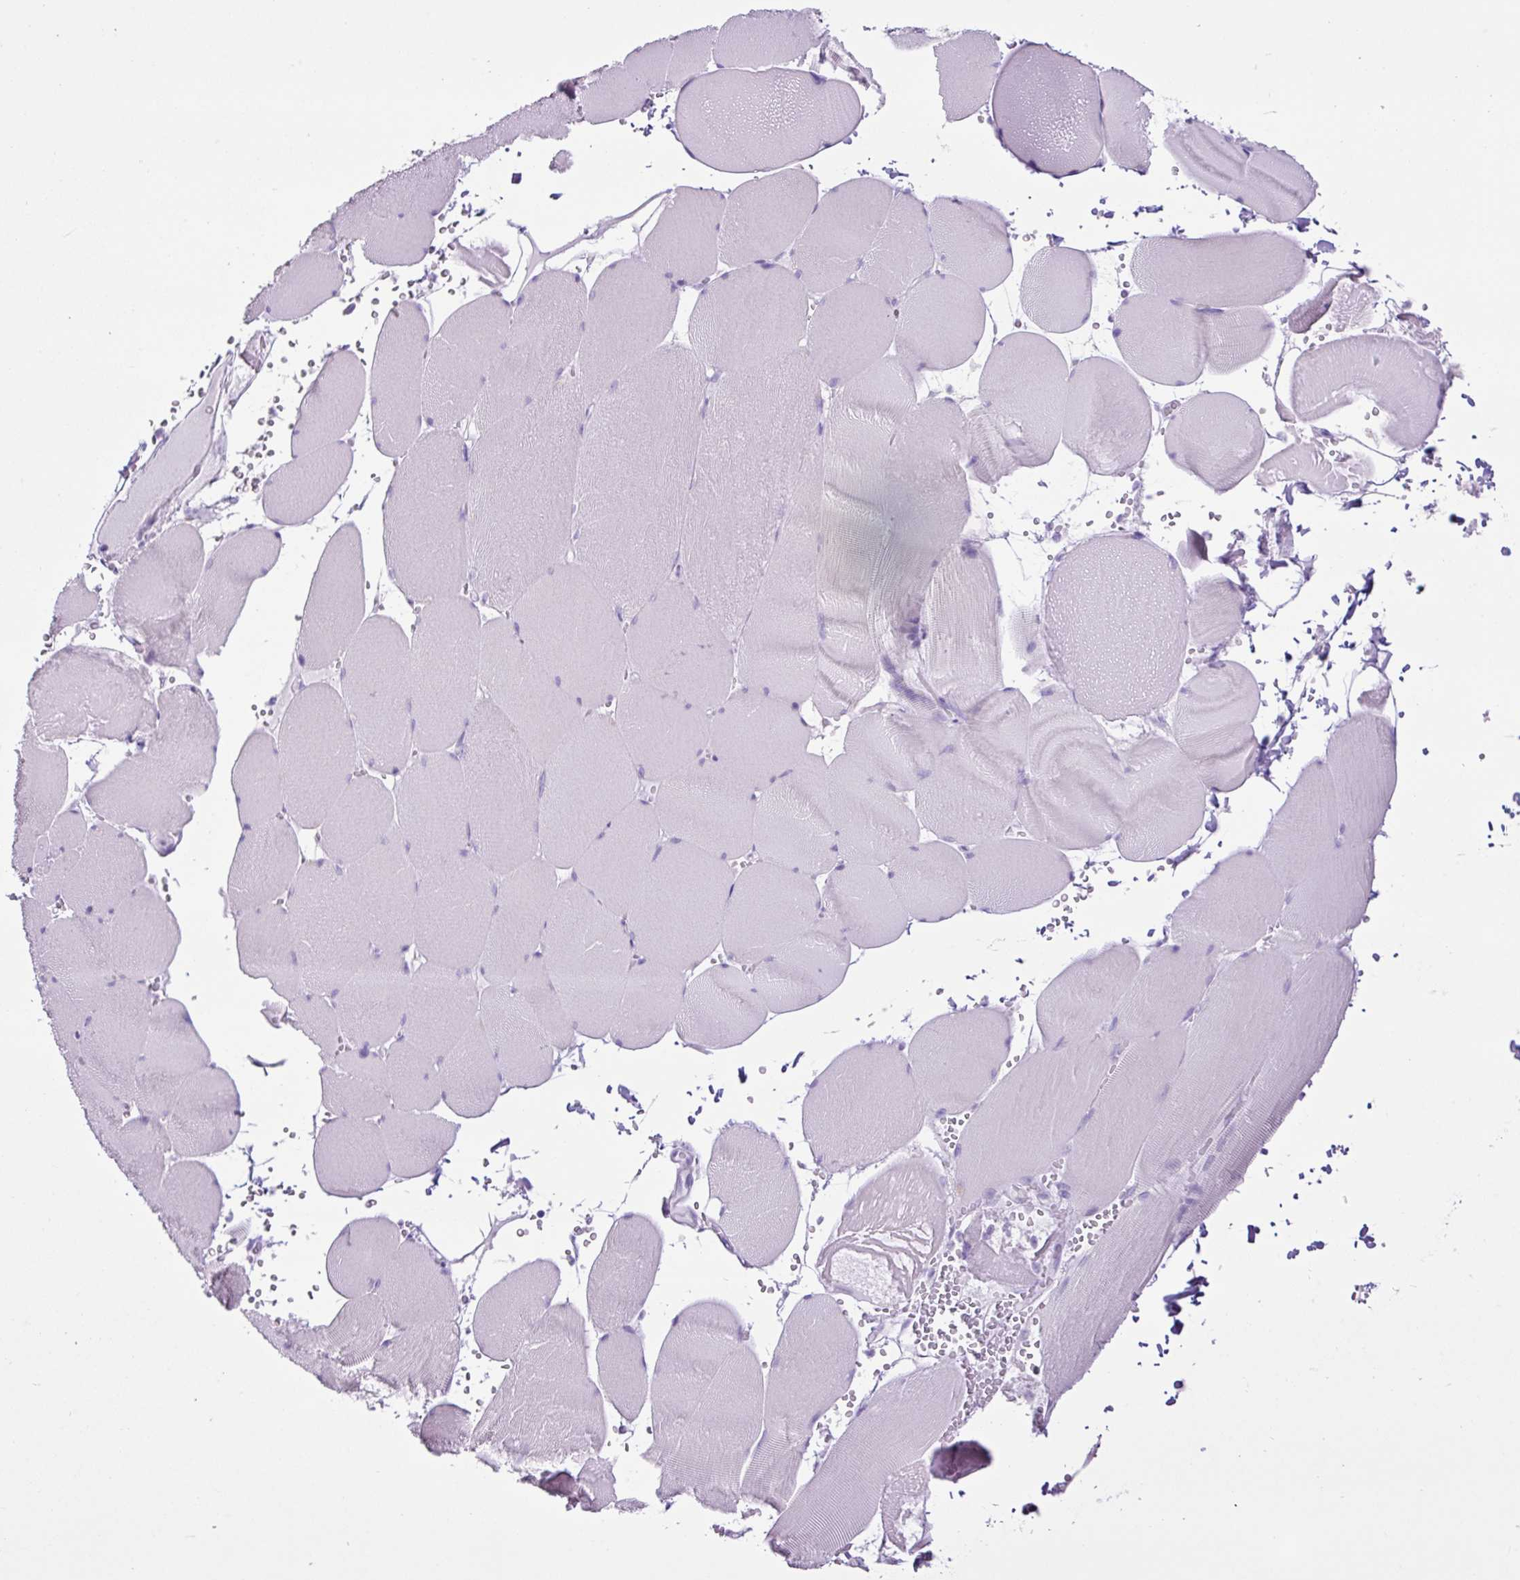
{"staining": {"intensity": "negative", "quantity": "none", "location": "none"}, "tissue": "skeletal muscle", "cell_type": "Myocytes", "image_type": "normal", "snomed": [{"axis": "morphology", "description": "Normal tissue, NOS"}, {"axis": "topography", "description": "Skeletal muscle"}, {"axis": "topography", "description": "Head-Neck"}], "caption": "Myocytes show no significant protein expression in benign skeletal muscle. The staining is performed using DAB (3,3'-diaminobenzidine) brown chromogen with nuclei counter-stained in using hematoxylin.", "gene": "PGR", "patient": {"sex": "male", "age": 66}}